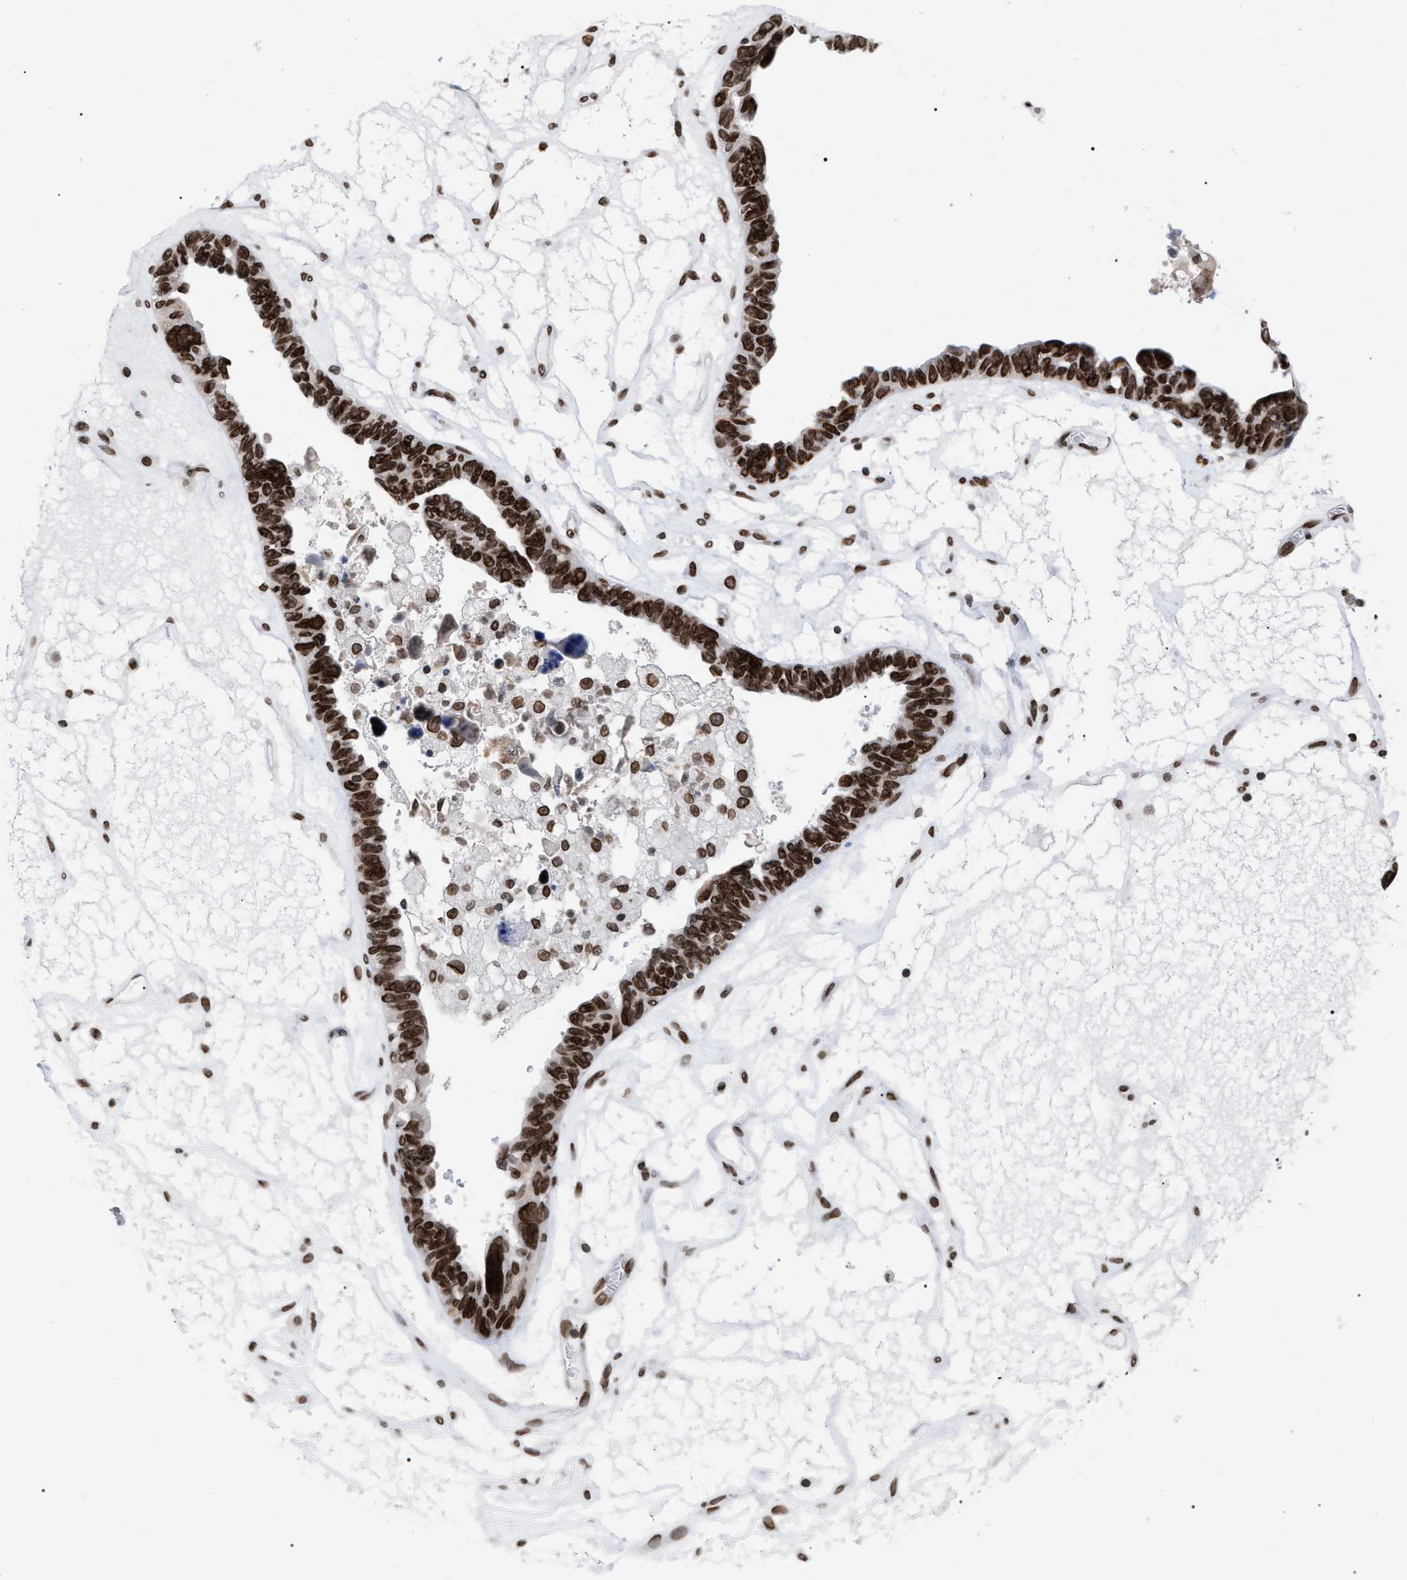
{"staining": {"intensity": "strong", "quantity": ">75%", "location": "nuclear"}, "tissue": "ovarian cancer", "cell_type": "Tumor cells", "image_type": "cancer", "snomed": [{"axis": "morphology", "description": "Cystadenocarcinoma, serous, NOS"}, {"axis": "topography", "description": "Ovary"}], "caption": "A brown stain labels strong nuclear positivity of a protein in ovarian serous cystadenocarcinoma tumor cells.", "gene": "TPR", "patient": {"sex": "female", "age": 79}}